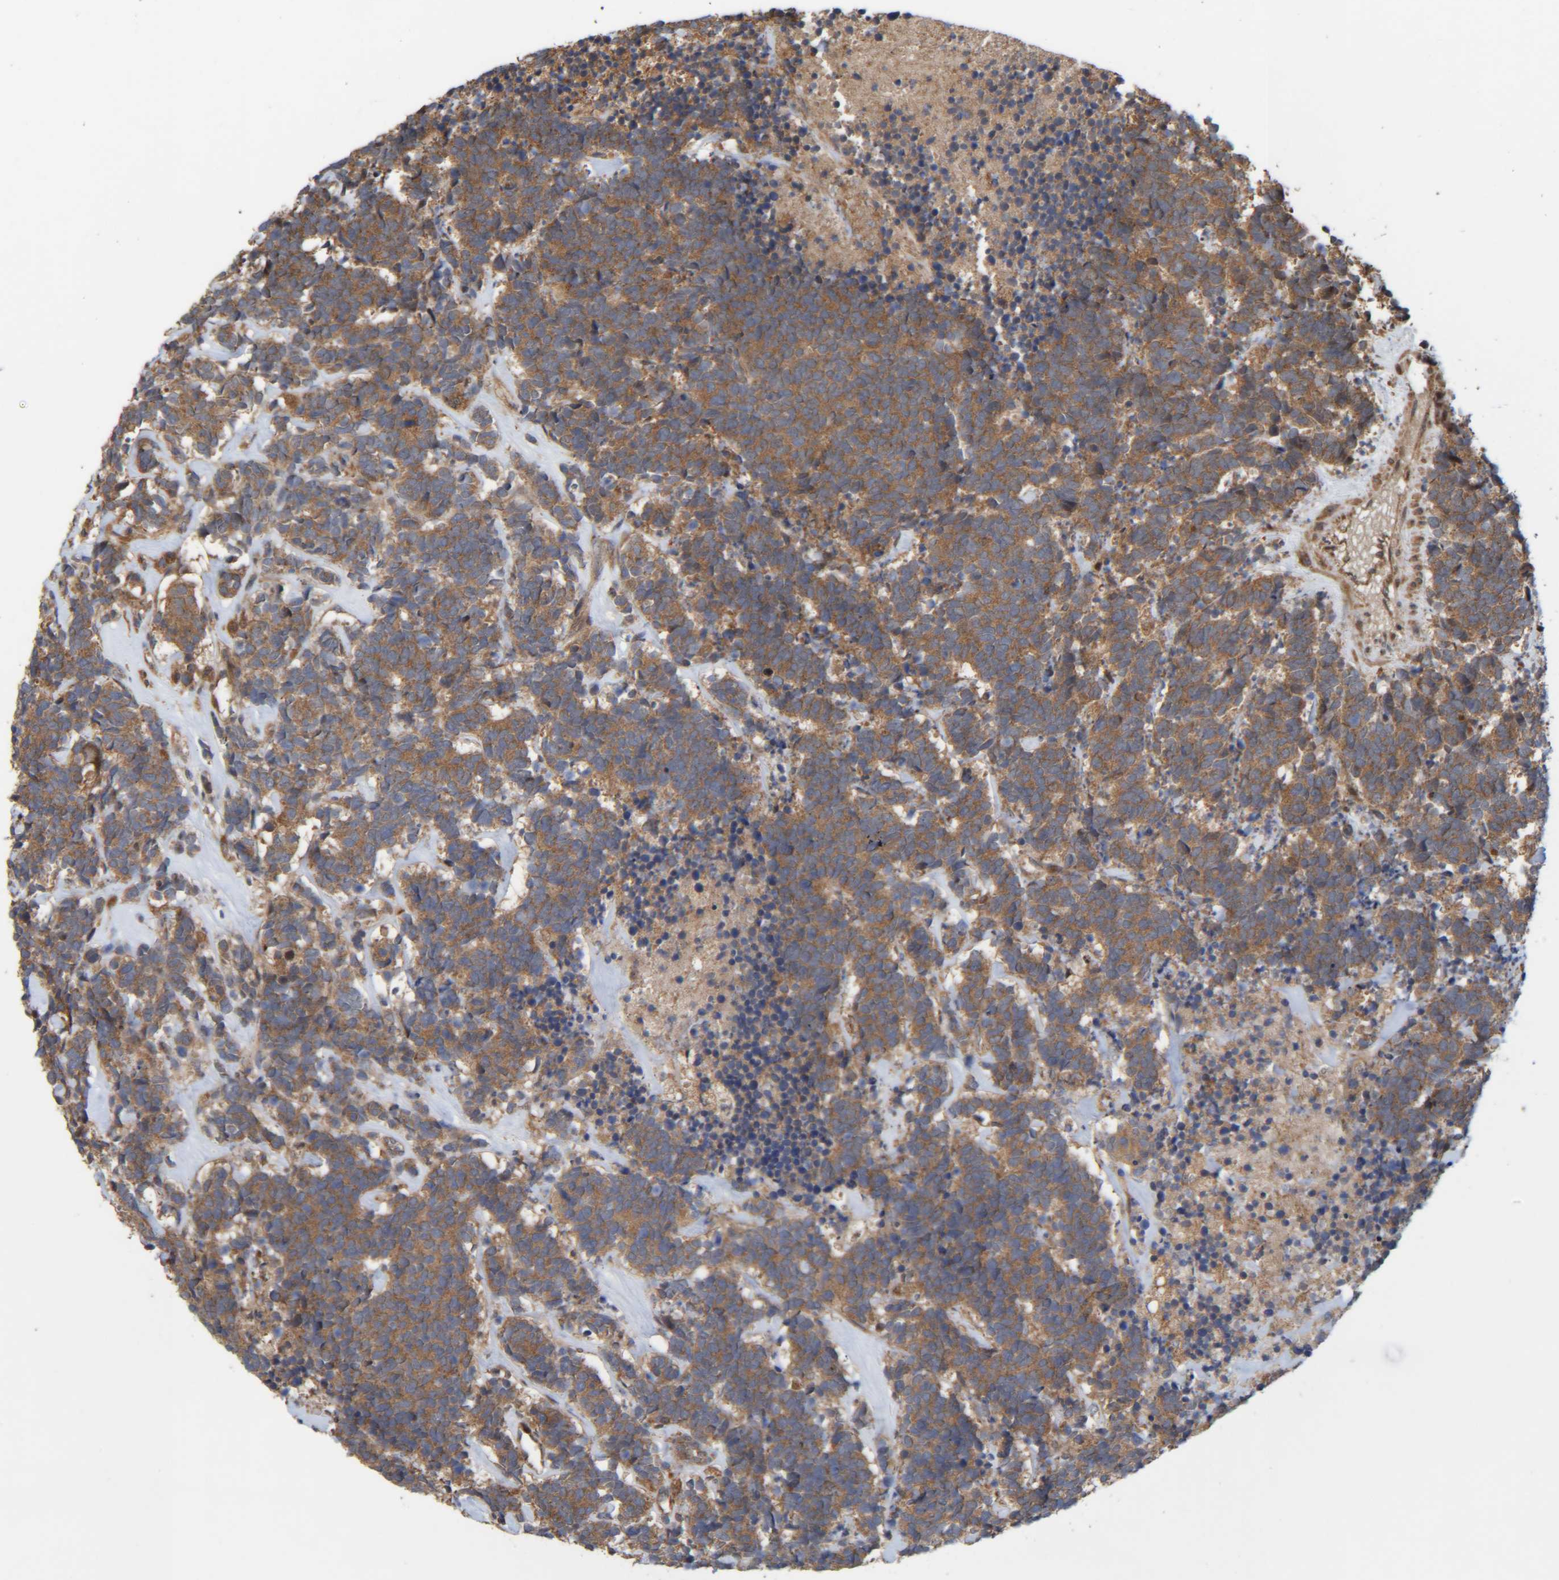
{"staining": {"intensity": "moderate", "quantity": ">75%", "location": "cytoplasmic/membranous"}, "tissue": "carcinoid", "cell_type": "Tumor cells", "image_type": "cancer", "snomed": [{"axis": "morphology", "description": "Carcinoma, NOS"}, {"axis": "morphology", "description": "Carcinoid, malignant, NOS"}, {"axis": "topography", "description": "Urinary bladder"}], "caption": "Brown immunohistochemical staining in carcinoid shows moderate cytoplasmic/membranous staining in approximately >75% of tumor cells.", "gene": "CCDC57", "patient": {"sex": "male", "age": 57}}